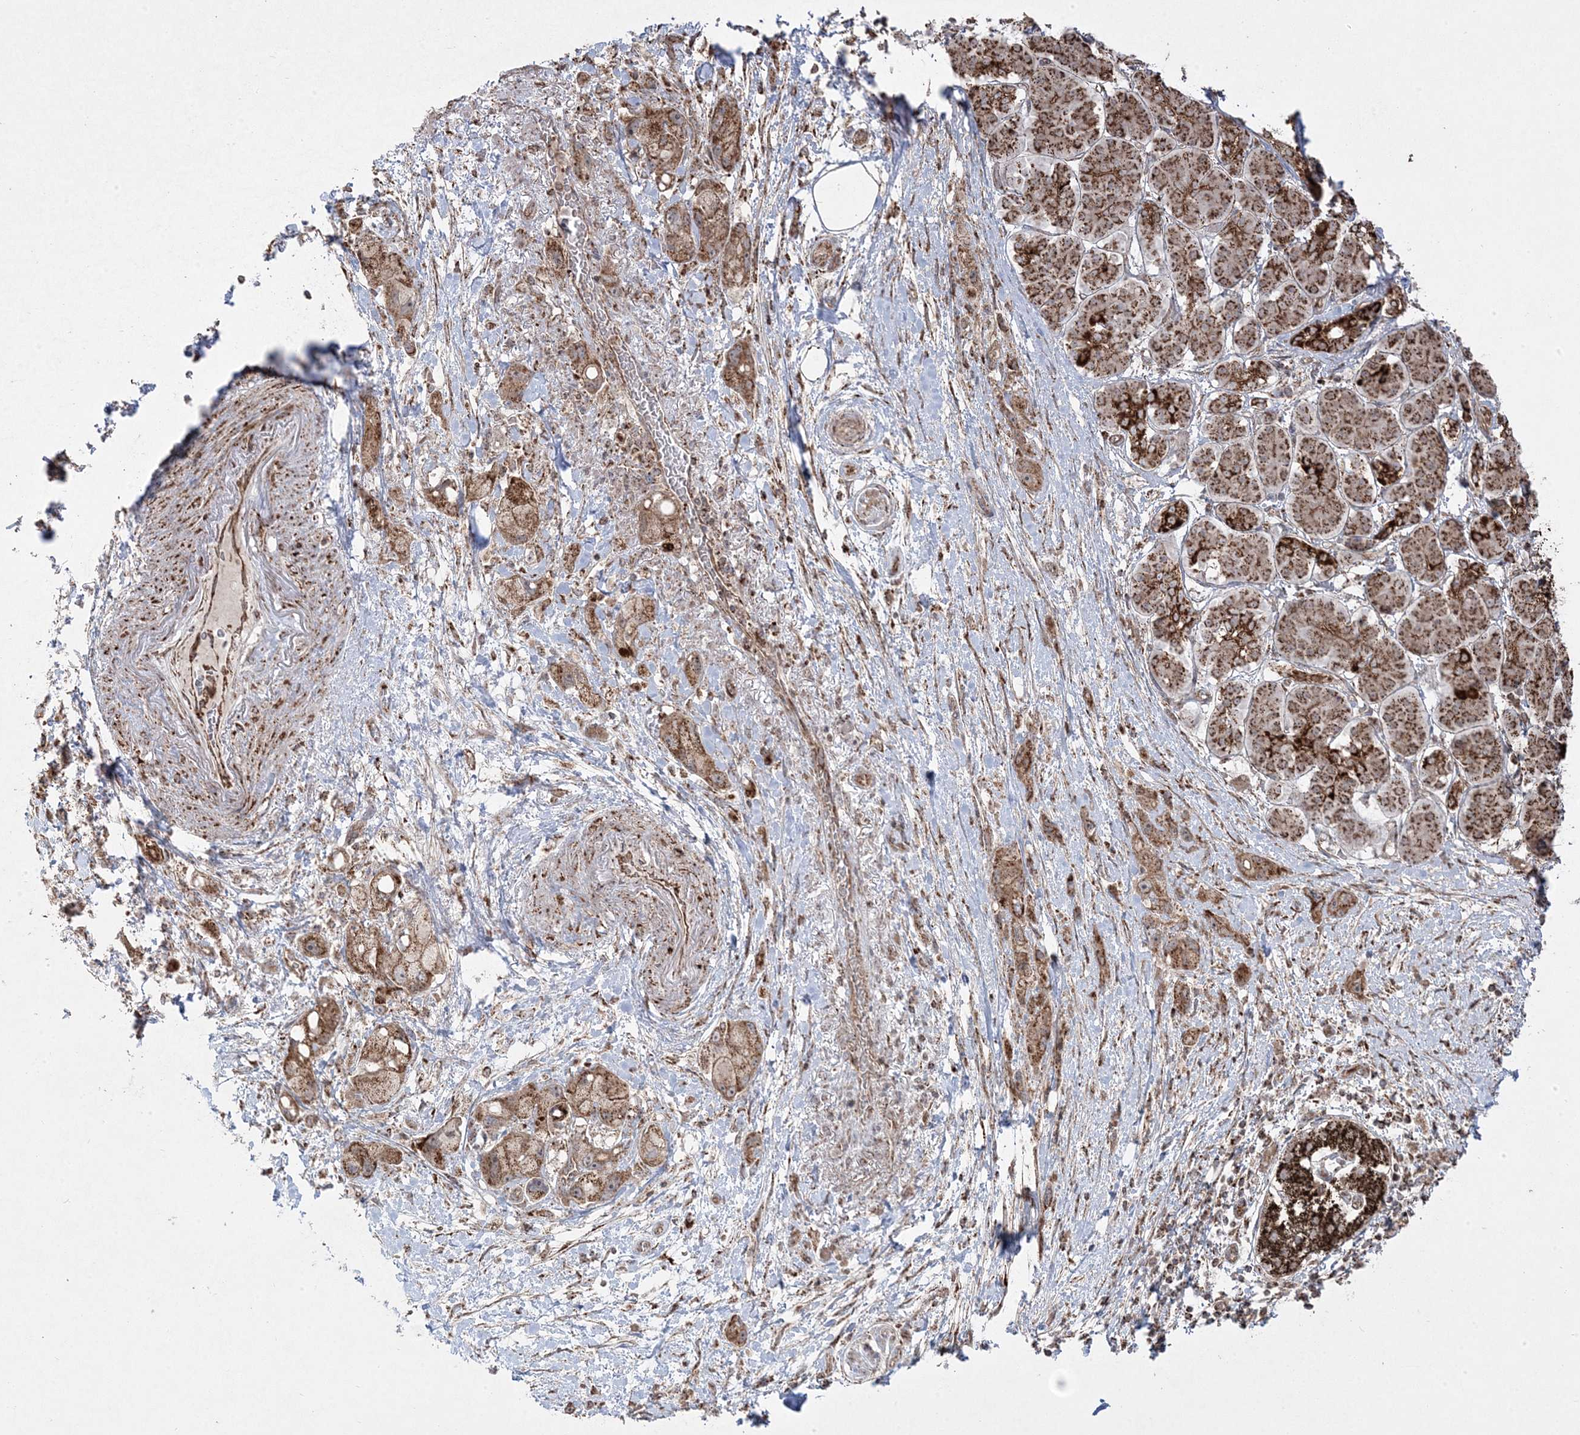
{"staining": {"intensity": "moderate", "quantity": ">75%", "location": "cytoplasmic/membranous"}, "tissue": "pancreatic cancer", "cell_type": "Tumor cells", "image_type": "cancer", "snomed": [{"axis": "morphology", "description": "Normal tissue, NOS"}, {"axis": "morphology", "description": "Adenocarcinoma, NOS"}, {"axis": "topography", "description": "Pancreas"}], "caption": "Pancreatic cancer tissue demonstrates moderate cytoplasmic/membranous expression in about >75% of tumor cells Ihc stains the protein in brown and the nuclei are stained blue.", "gene": "CLUAP1", "patient": {"sex": "female", "age": 68}}